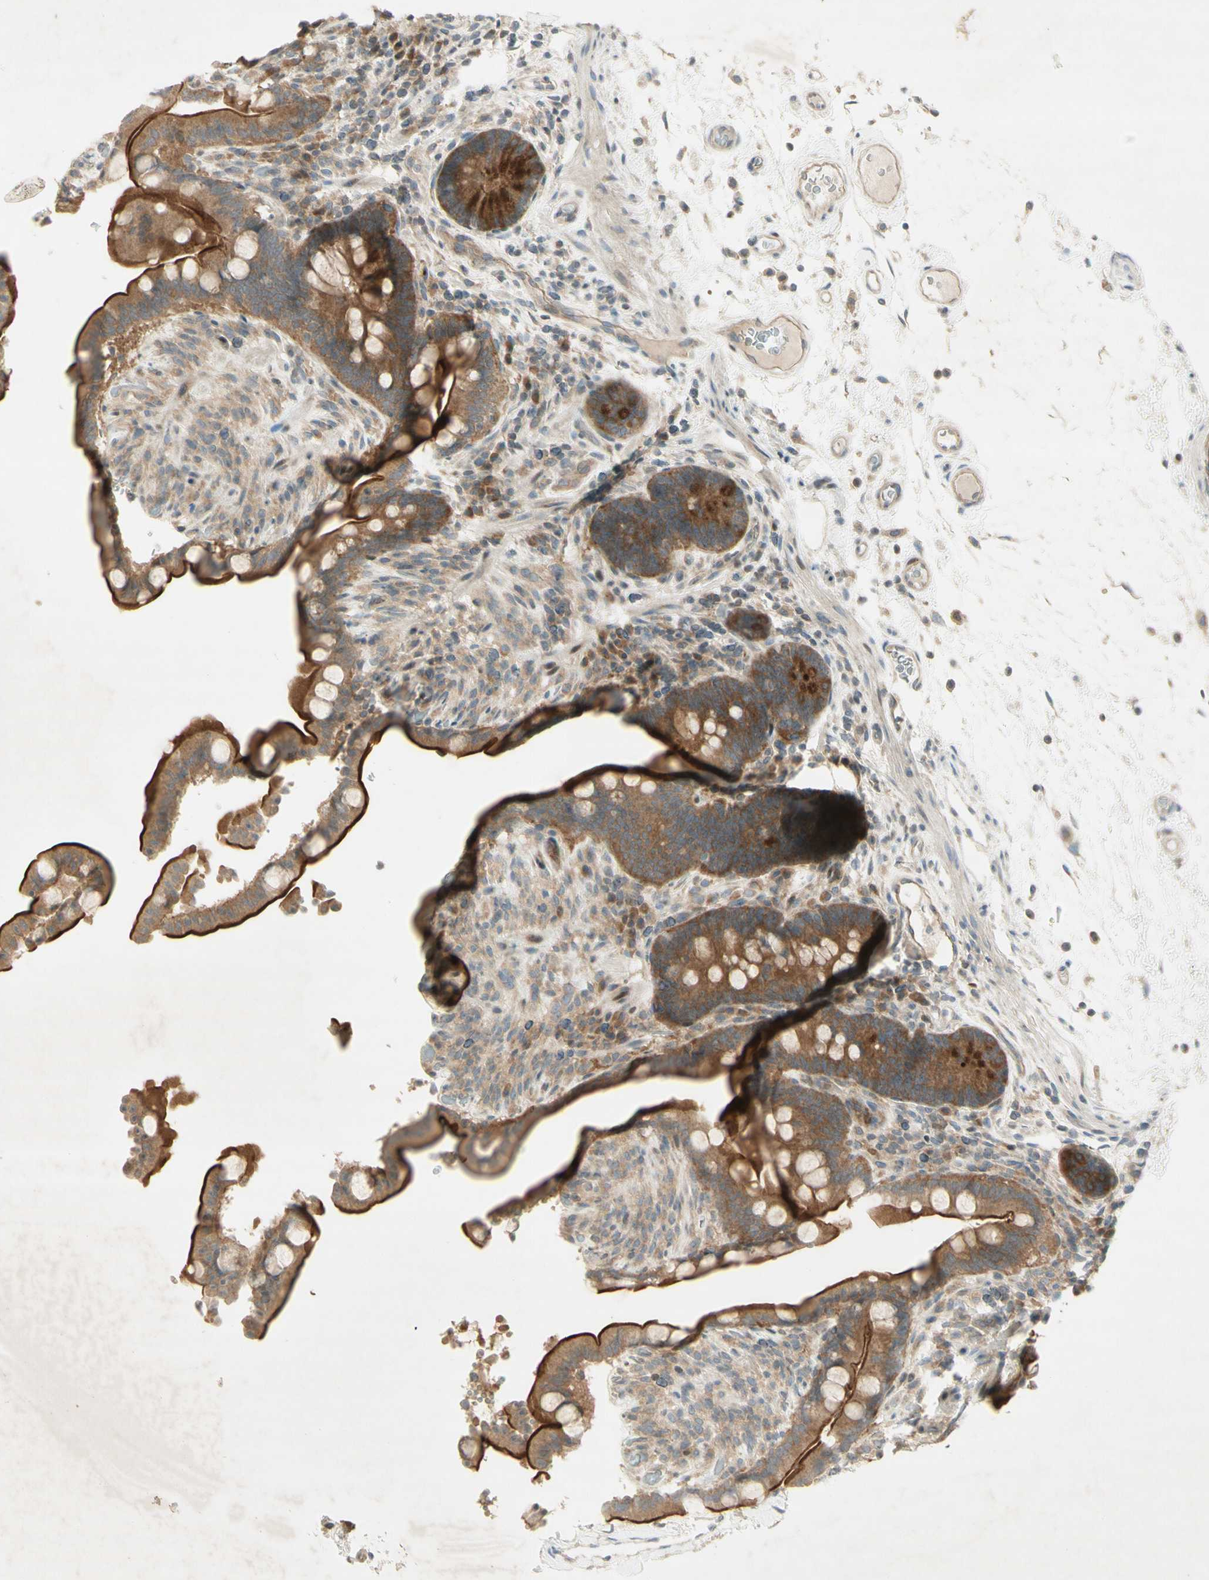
{"staining": {"intensity": "moderate", "quantity": ">75%", "location": "cytoplasmic/membranous"}, "tissue": "colon", "cell_type": "Endothelial cells", "image_type": "normal", "snomed": [{"axis": "morphology", "description": "Normal tissue, NOS"}, {"axis": "topography", "description": "Colon"}], "caption": "A micrograph of human colon stained for a protein reveals moderate cytoplasmic/membranous brown staining in endothelial cells.", "gene": "ETF1", "patient": {"sex": "male", "age": 73}}